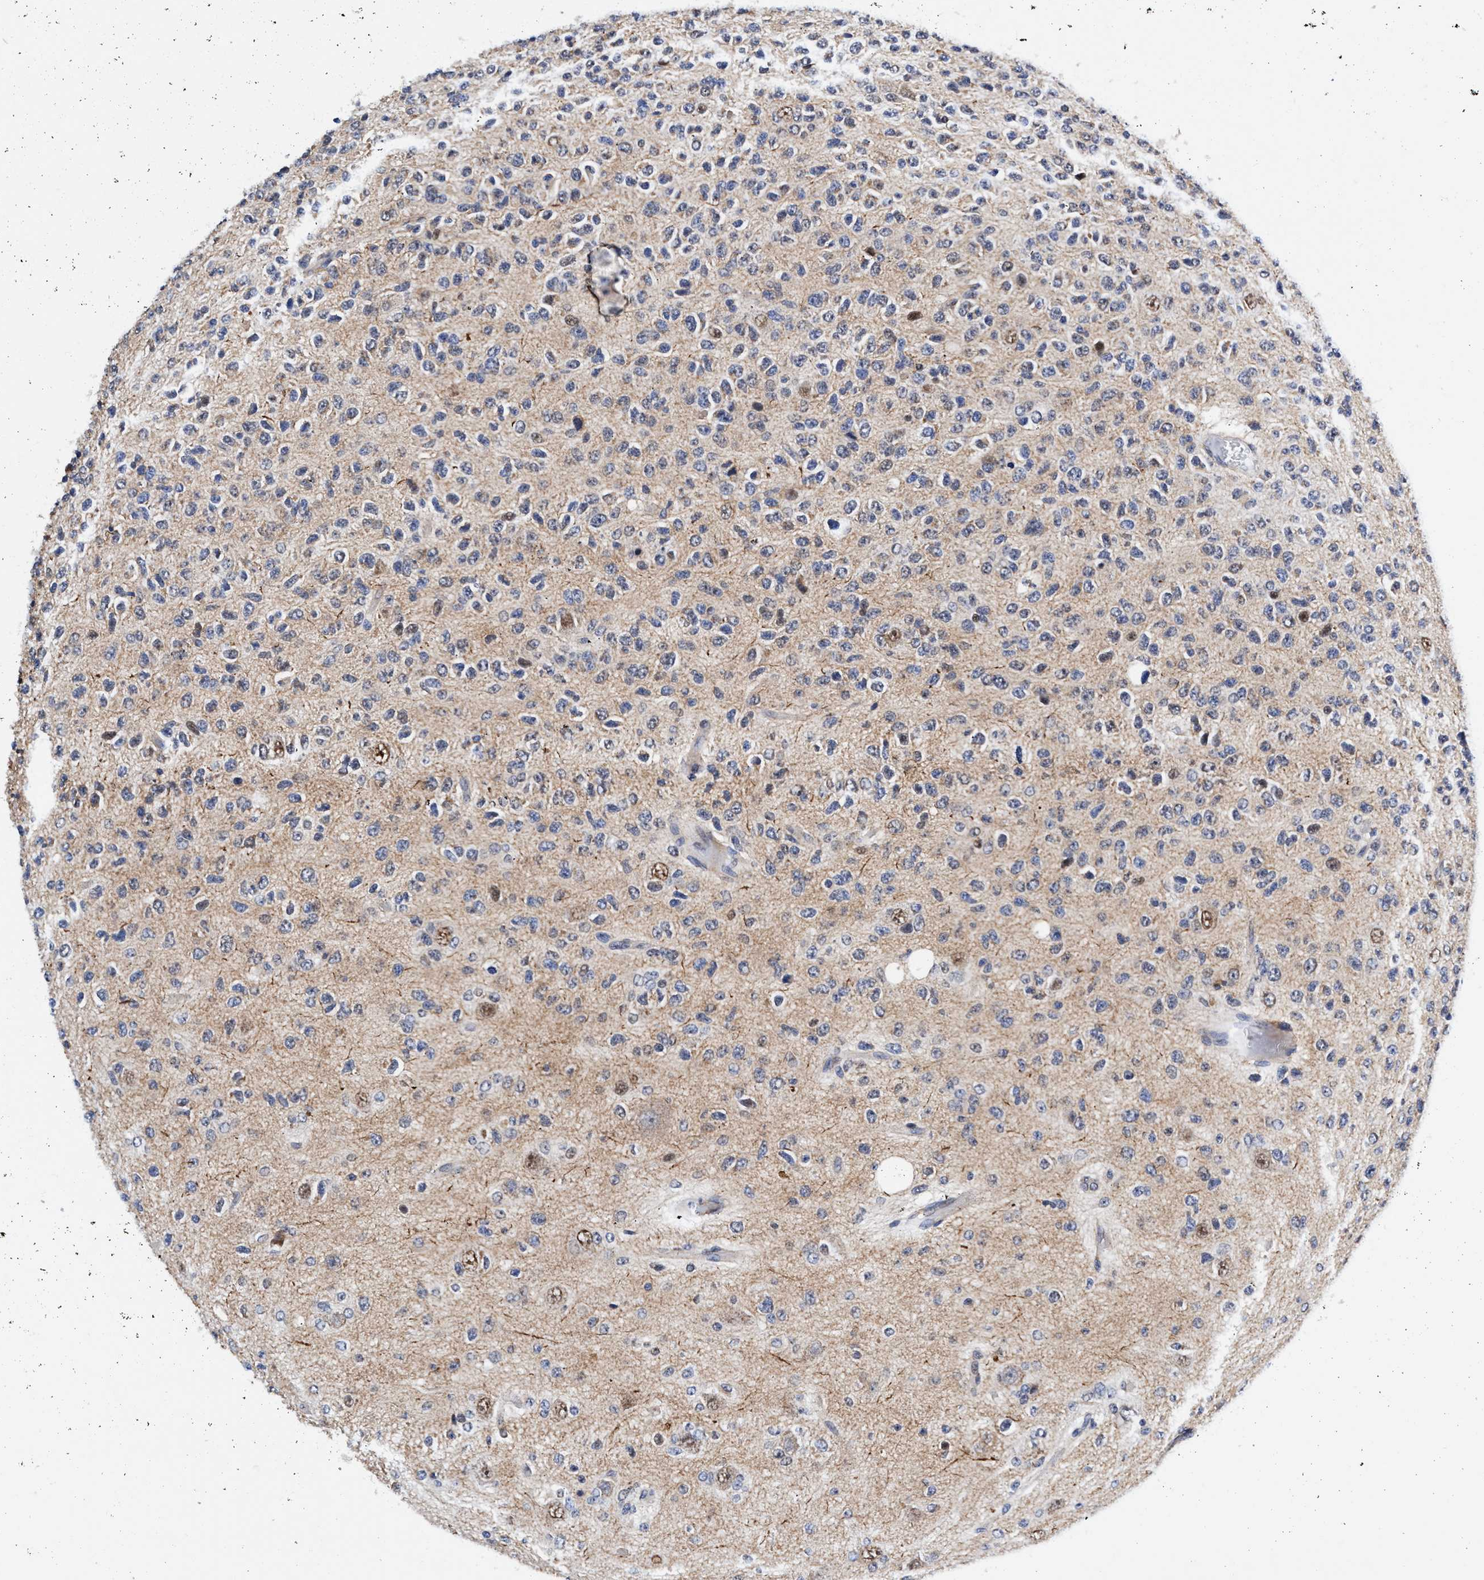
{"staining": {"intensity": "weak", "quantity": "<25%", "location": "cytoplasmic/membranous"}, "tissue": "glioma", "cell_type": "Tumor cells", "image_type": "cancer", "snomed": [{"axis": "morphology", "description": "Glioma, malignant, High grade"}, {"axis": "topography", "description": "pancreas cauda"}], "caption": "Photomicrograph shows no protein expression in tumor cells of glioma tissue.", "gene": "AGAP2", "patient": {"sex": "male", "age": 60}}